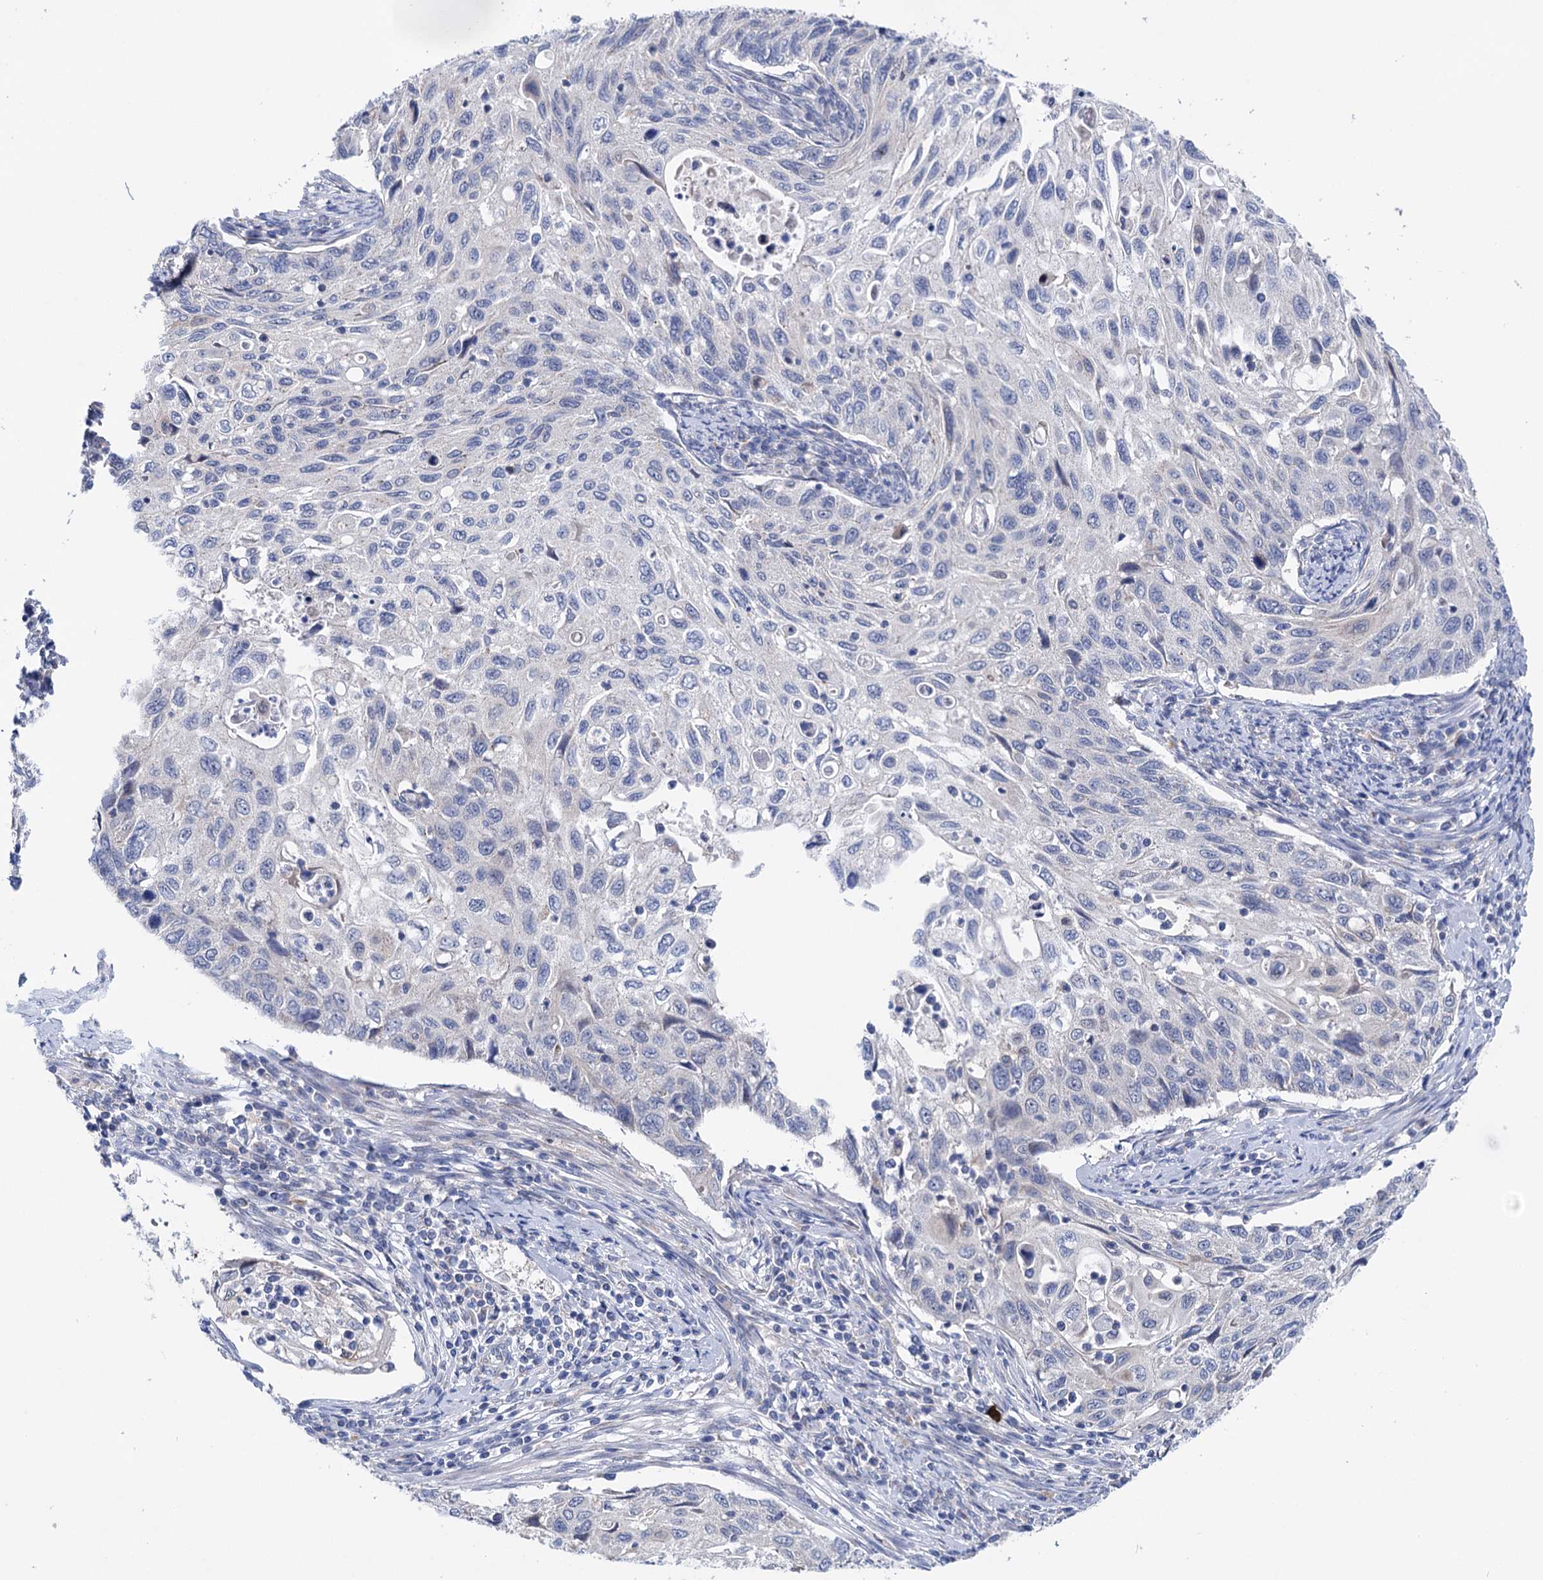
{"staining": {"intensity": "negative", "quantity": "none", "location": "none"}, "tissue": "cervical cancer", "cell_type": "Tumor cells", "image_type": "cancer", "snomed": [{"axis": "morphology", "description": "Squamous cell carcinoma, NOS"}, {"axis": "topography", "description": "Cervix"}], "caption": "Immunohistochemical staining of human squamous cell carcinoma (cervical) exhibits no significant staining in tumor cells.", "gene": "SUCLA2", "patient": {"sex": "female", "age": 70}}